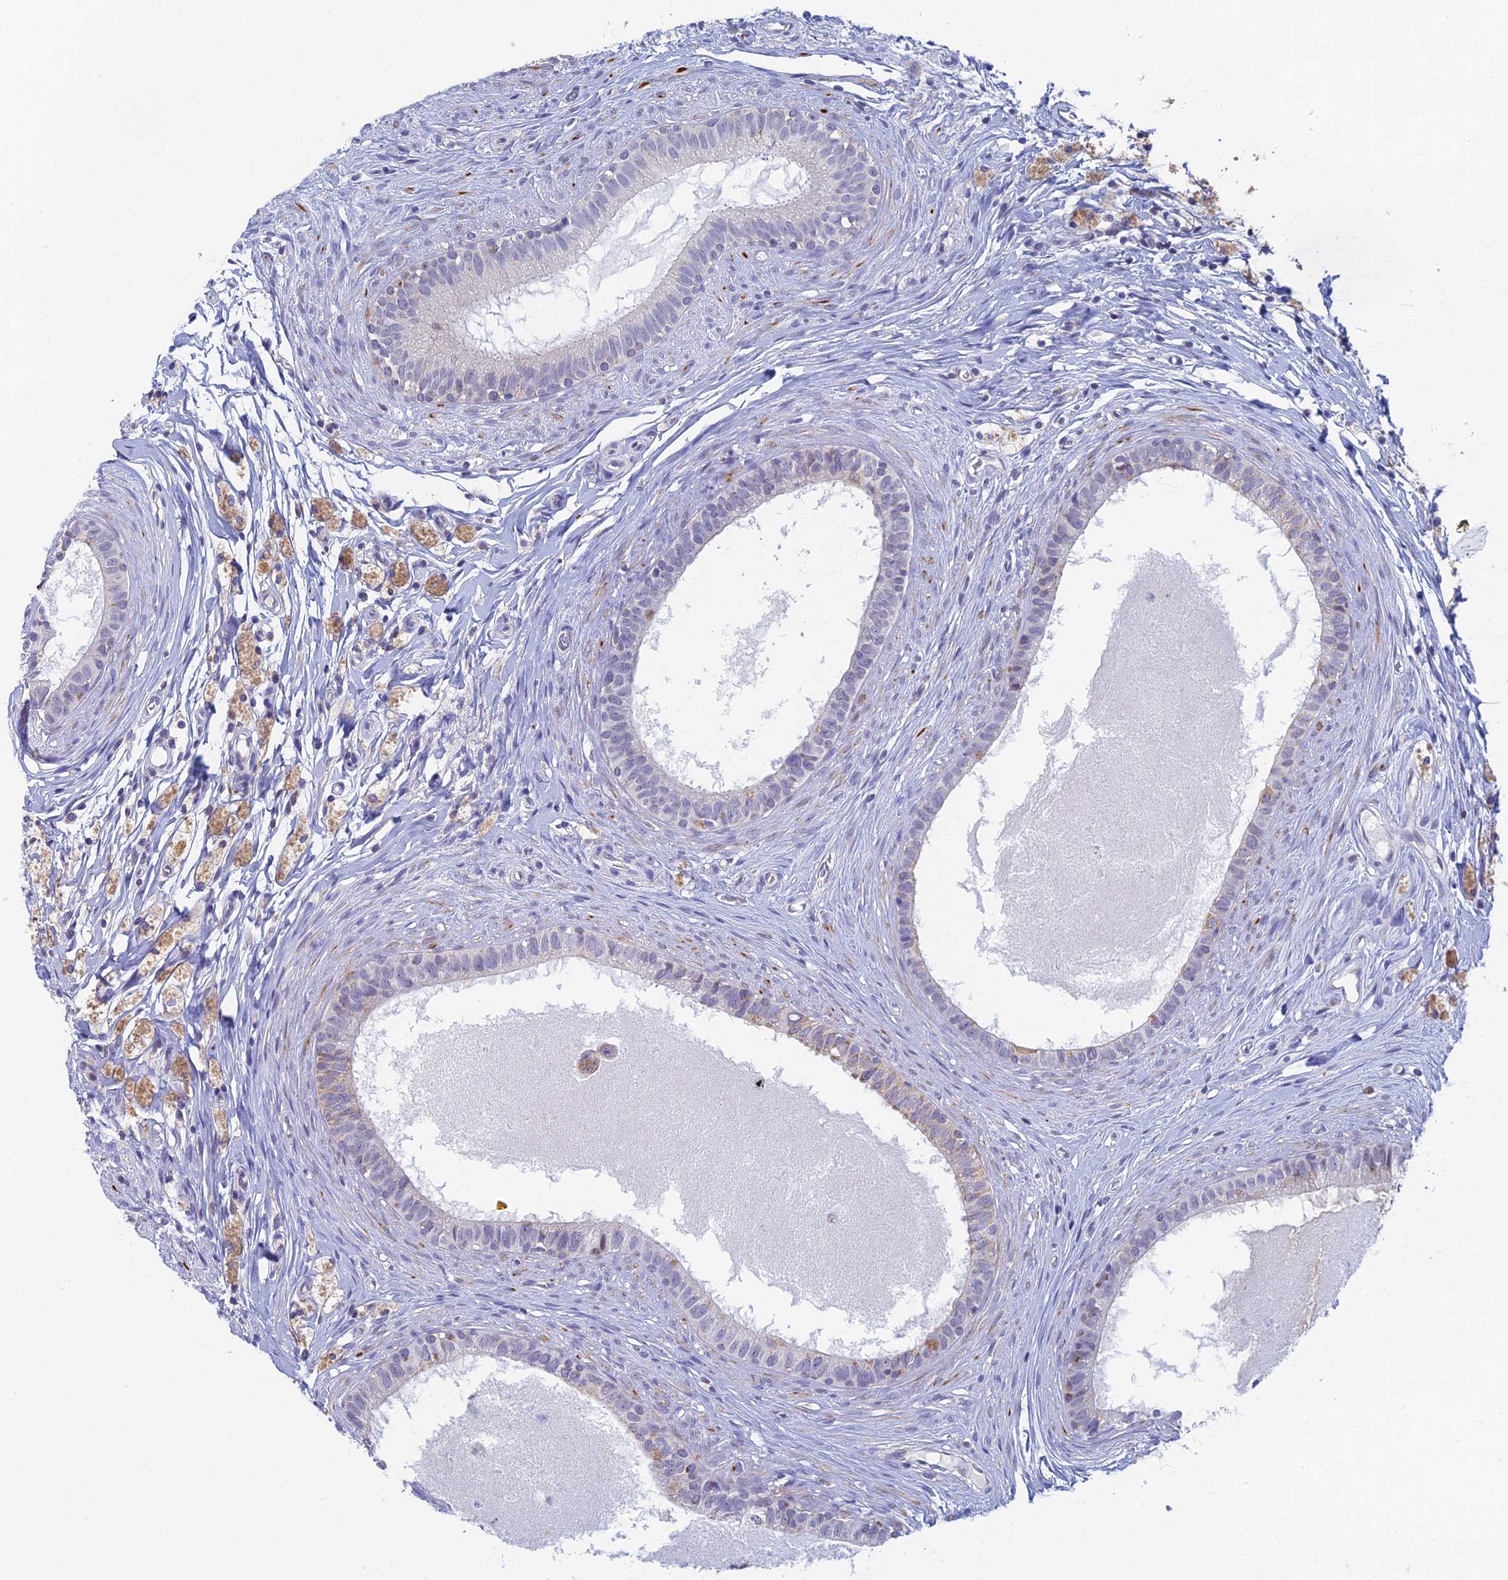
{"staining": {"intensity": "weak", "quantity": "<25%", "location": "nuclear"}, "tissue": "epididymis", "cell_type": "Glandular cells", "image_type": "normal", "snomed": [{"axis": "morphology", "description": "Normal tissue, NOS"}, {"axis": "topography", "description": "Epididymis"}], "caption": "Unremarkable epididymis was stained to show a protein in brown. There is no significant expression in glandular cells. Nuclei are stained in blue.", "gene": "REXO5", "patient": {"sex": "male", "age": 80}}